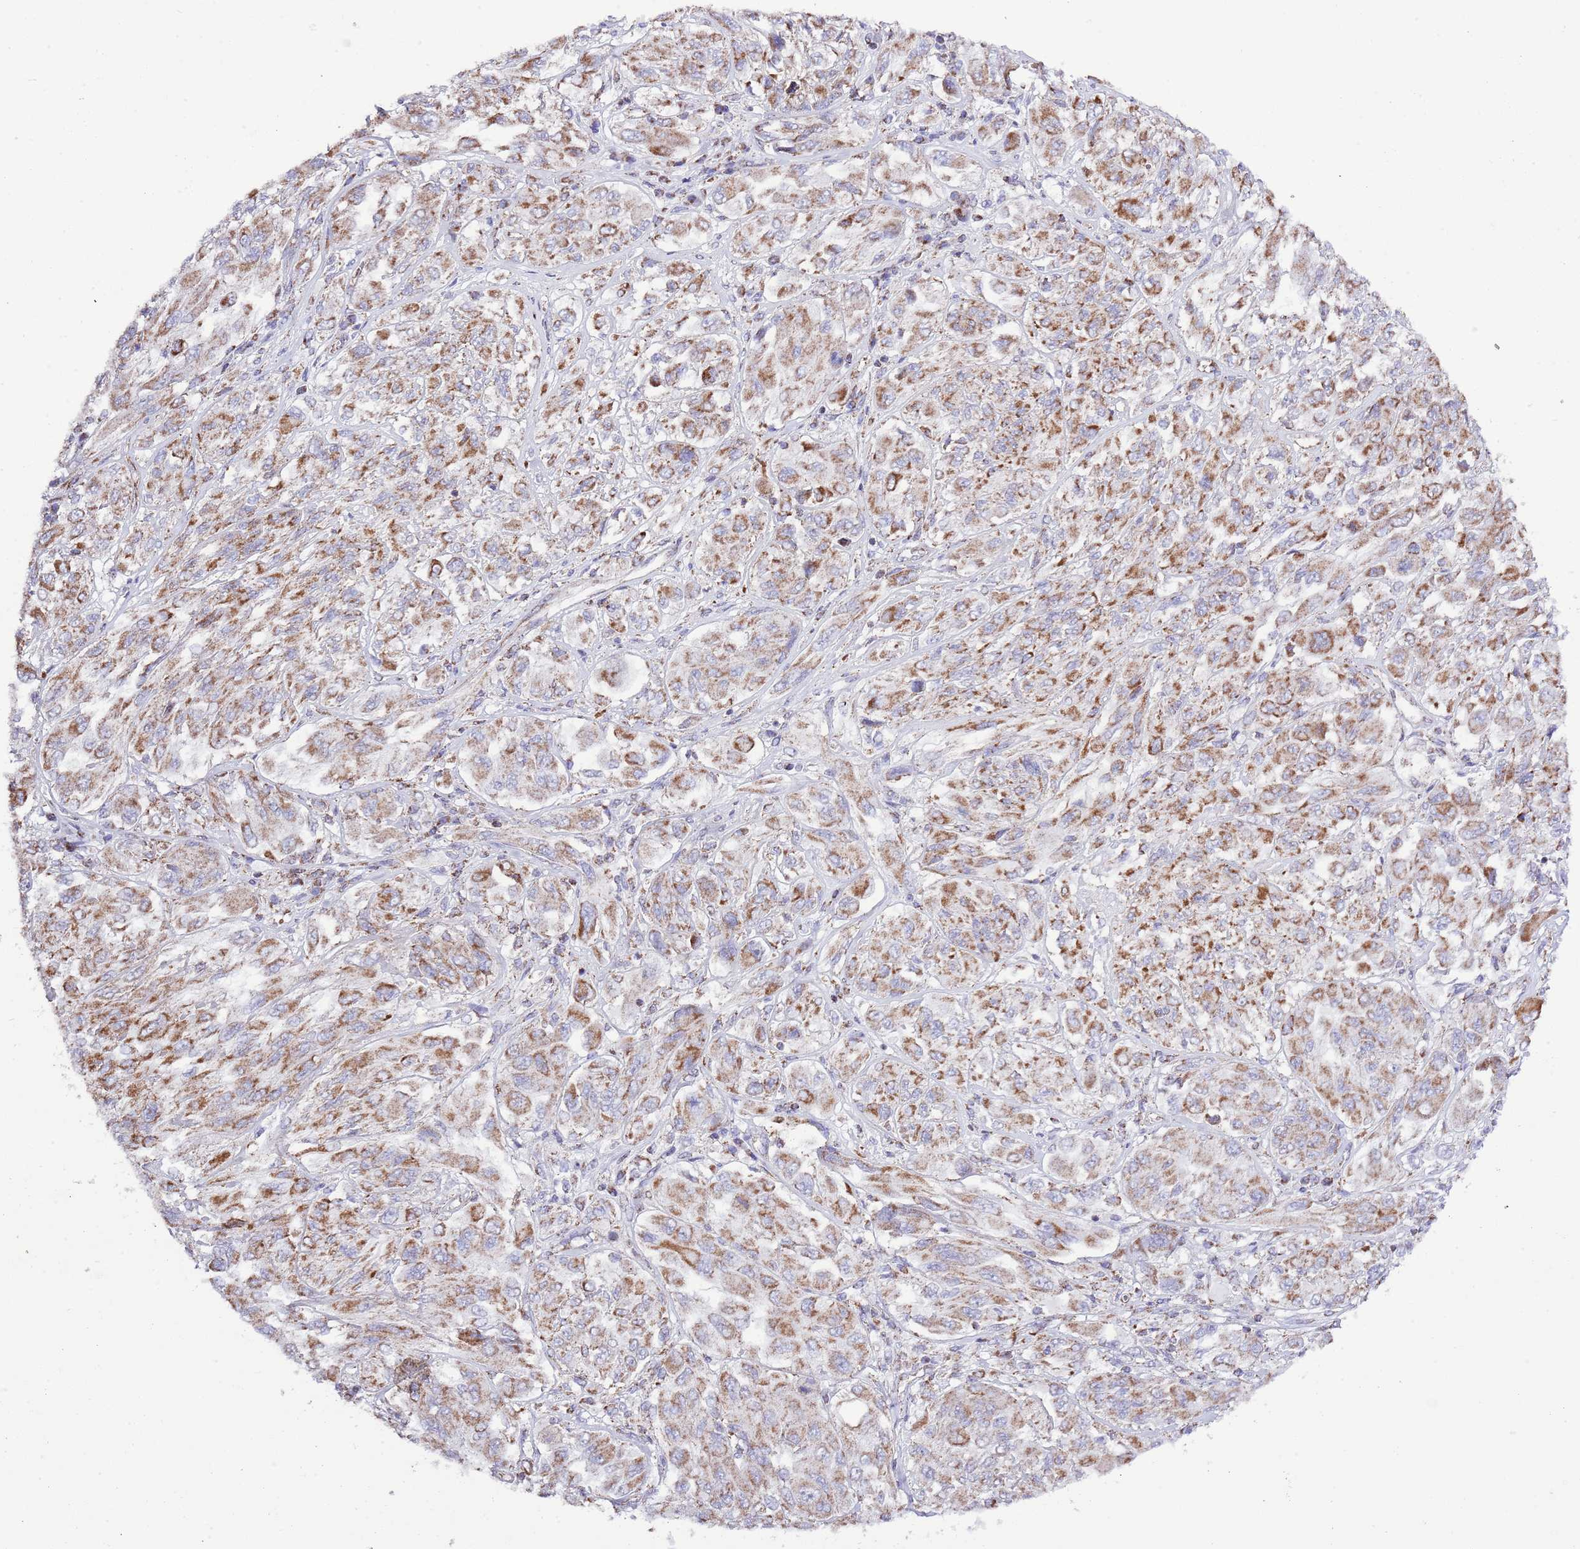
{"staining": {"intensity": "moderate", "quantity": ">75%", "location": "cytoplasmic/membranous"}, "tissue": "melanoma", "cell_type": "Tumor cells", "image_type": "cancer", "snomed": [{"axis": "morphology", "description": "Malignant melanoma, NOS"}, {"axis": "topography", "description": "Skin"}], "caption": "Protein expression analysis of malignant melanoma shows moderate cytoplasmic/membranous expression in about >75% of tumor cells. (Brightfield microscopy of DAB IHC at high magnification).", "gene": "TEKTIP1", "patient": {"sex": "female", "age": 91}}